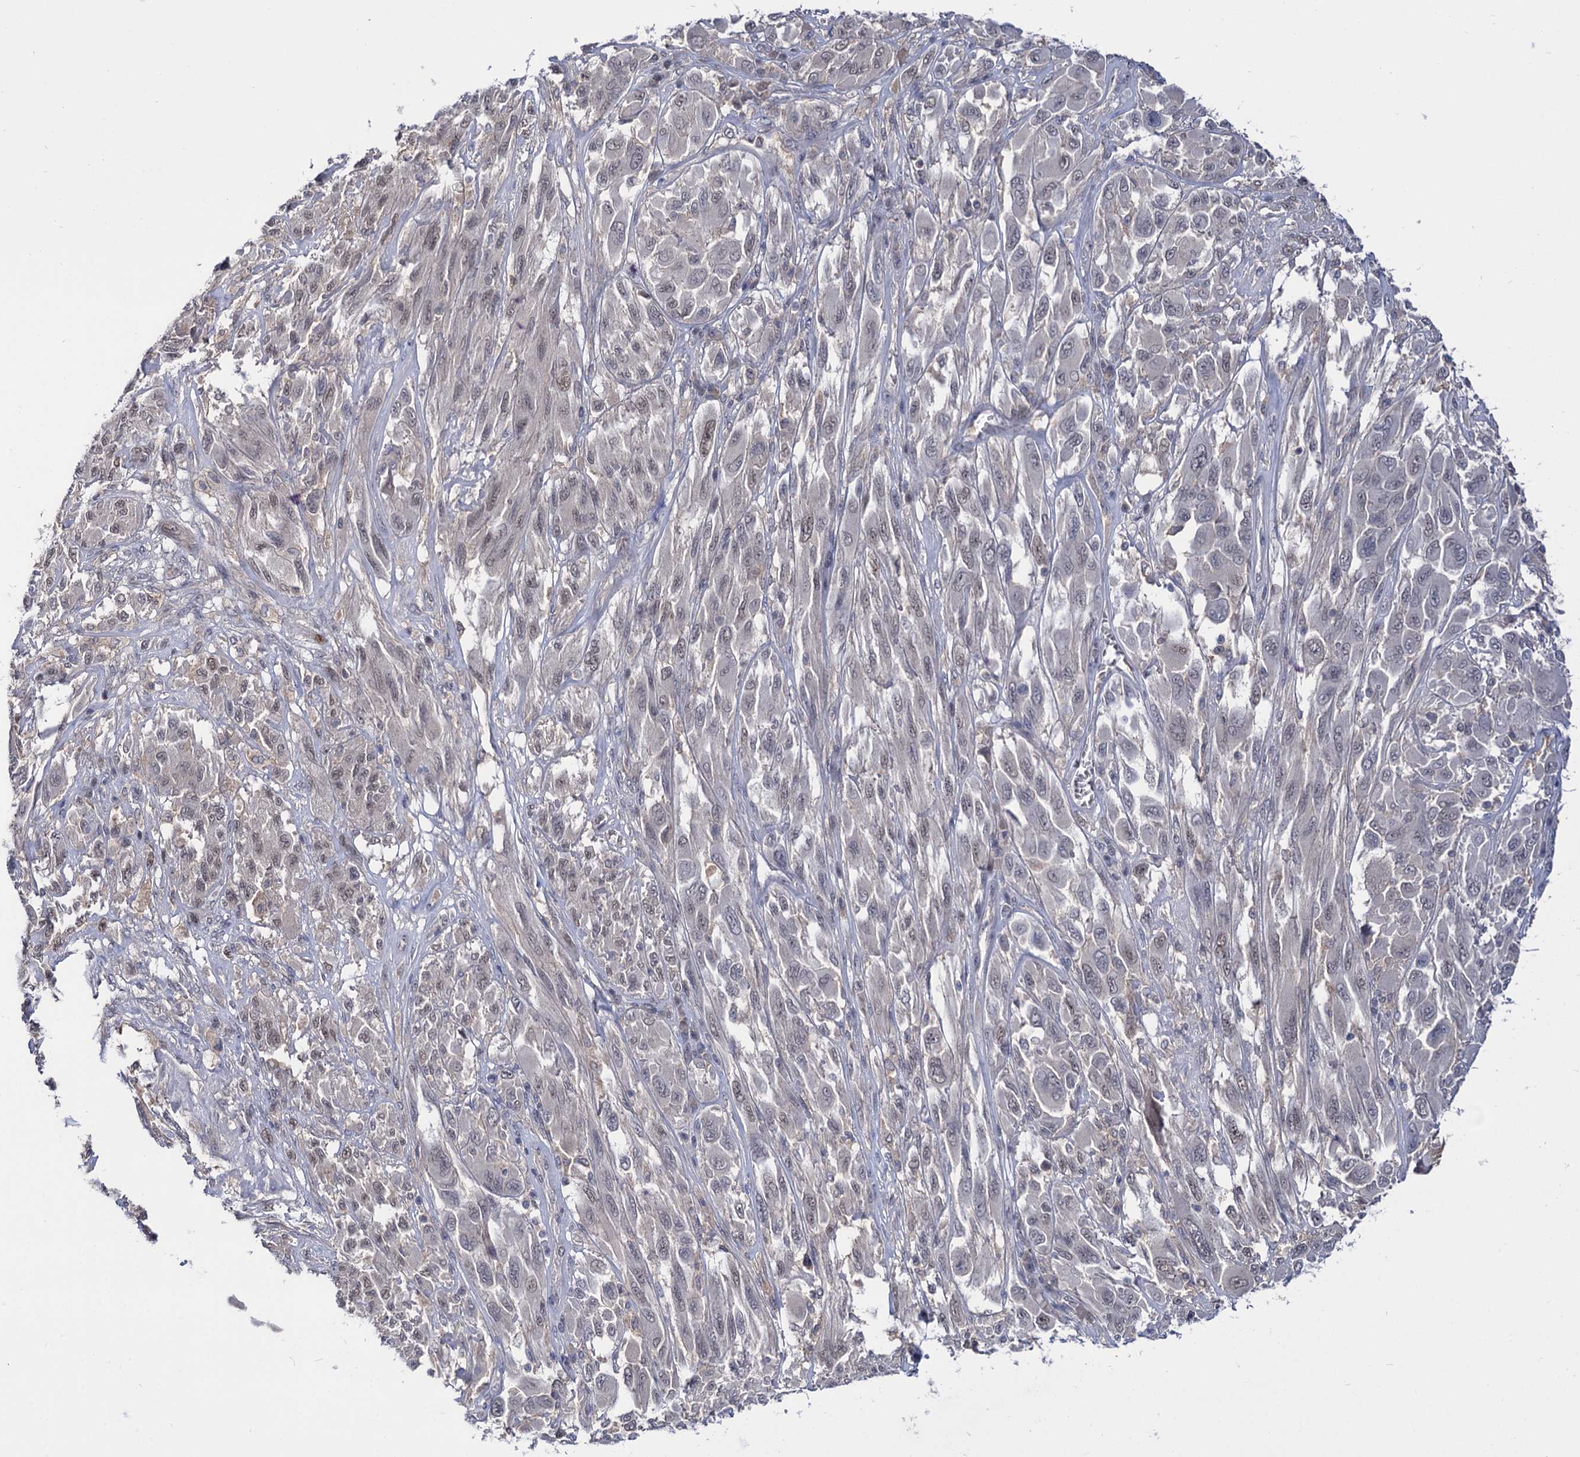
{"staining": {"intensity": "weak", "quantity": "<25%", "location": "nuclear"}, "tissue": "melanoma", "cell_type": "Tumor cells", "image_type": "cancer", "snomed": [{"axis": "morphology", "description": "Malignant melanoma, NOS"}, {"axis": "topography", "description": "Skin"}], "caption": "IHC of human melanoma displays no staining in tumor cells. (DAB (3,3'-diaminobenzidine) IHC with hematoxylin counter stain).", "gene": "NEK10", "patient": {"sex": "female", "age": 91}}